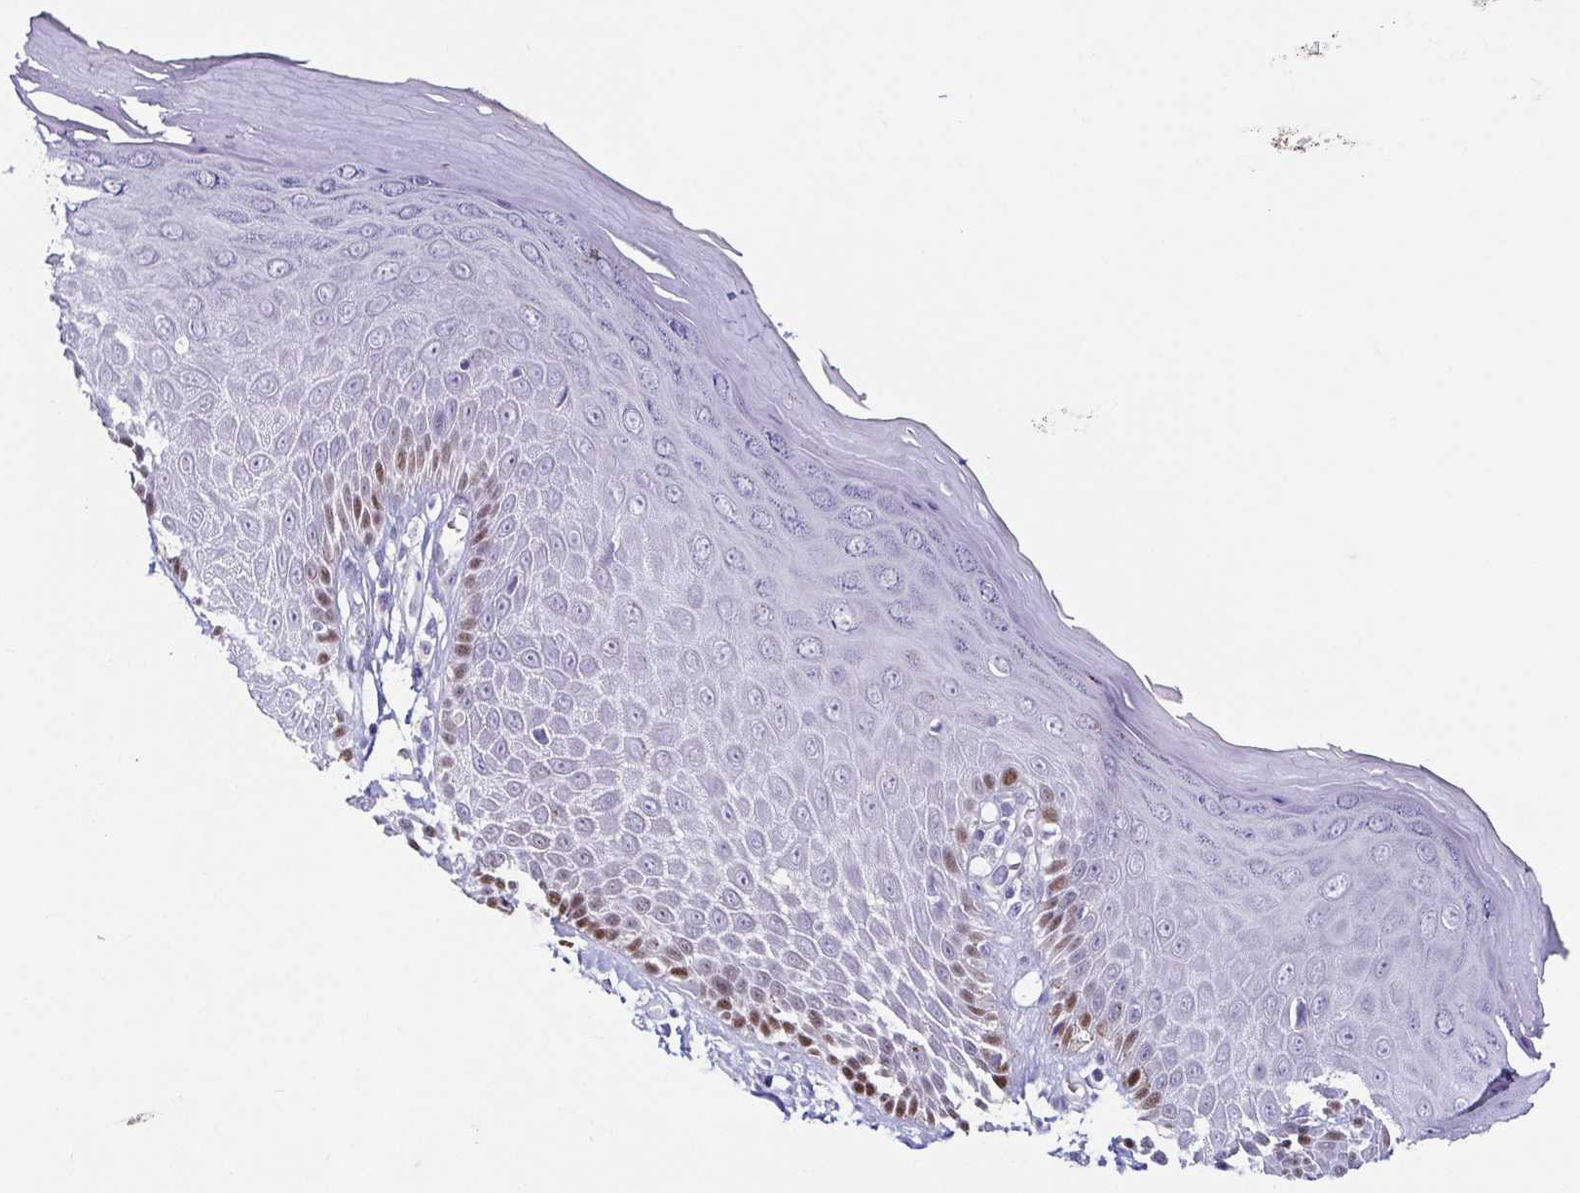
{"staining": {"intensity": "strong", "quantity": "<25%", "location": "nuclear"}, "tissue": "skin", "cell_type": "Epidermal cells", "image_type": "normal", "snomed": [{"axis": "morphology", "description": "Normal tissue, NOS"}, {"axis": "topography", "description": "Anal"}, {"axis": "topography", "description": "Peripheral nerve tissue"}], "caption": "Epidermal cells demonstrate medium levels of strong nuclear expression in about <25% of cells in normal skin.", "gene": "TP73", "patient": {"sex": "male", "age": 78}}